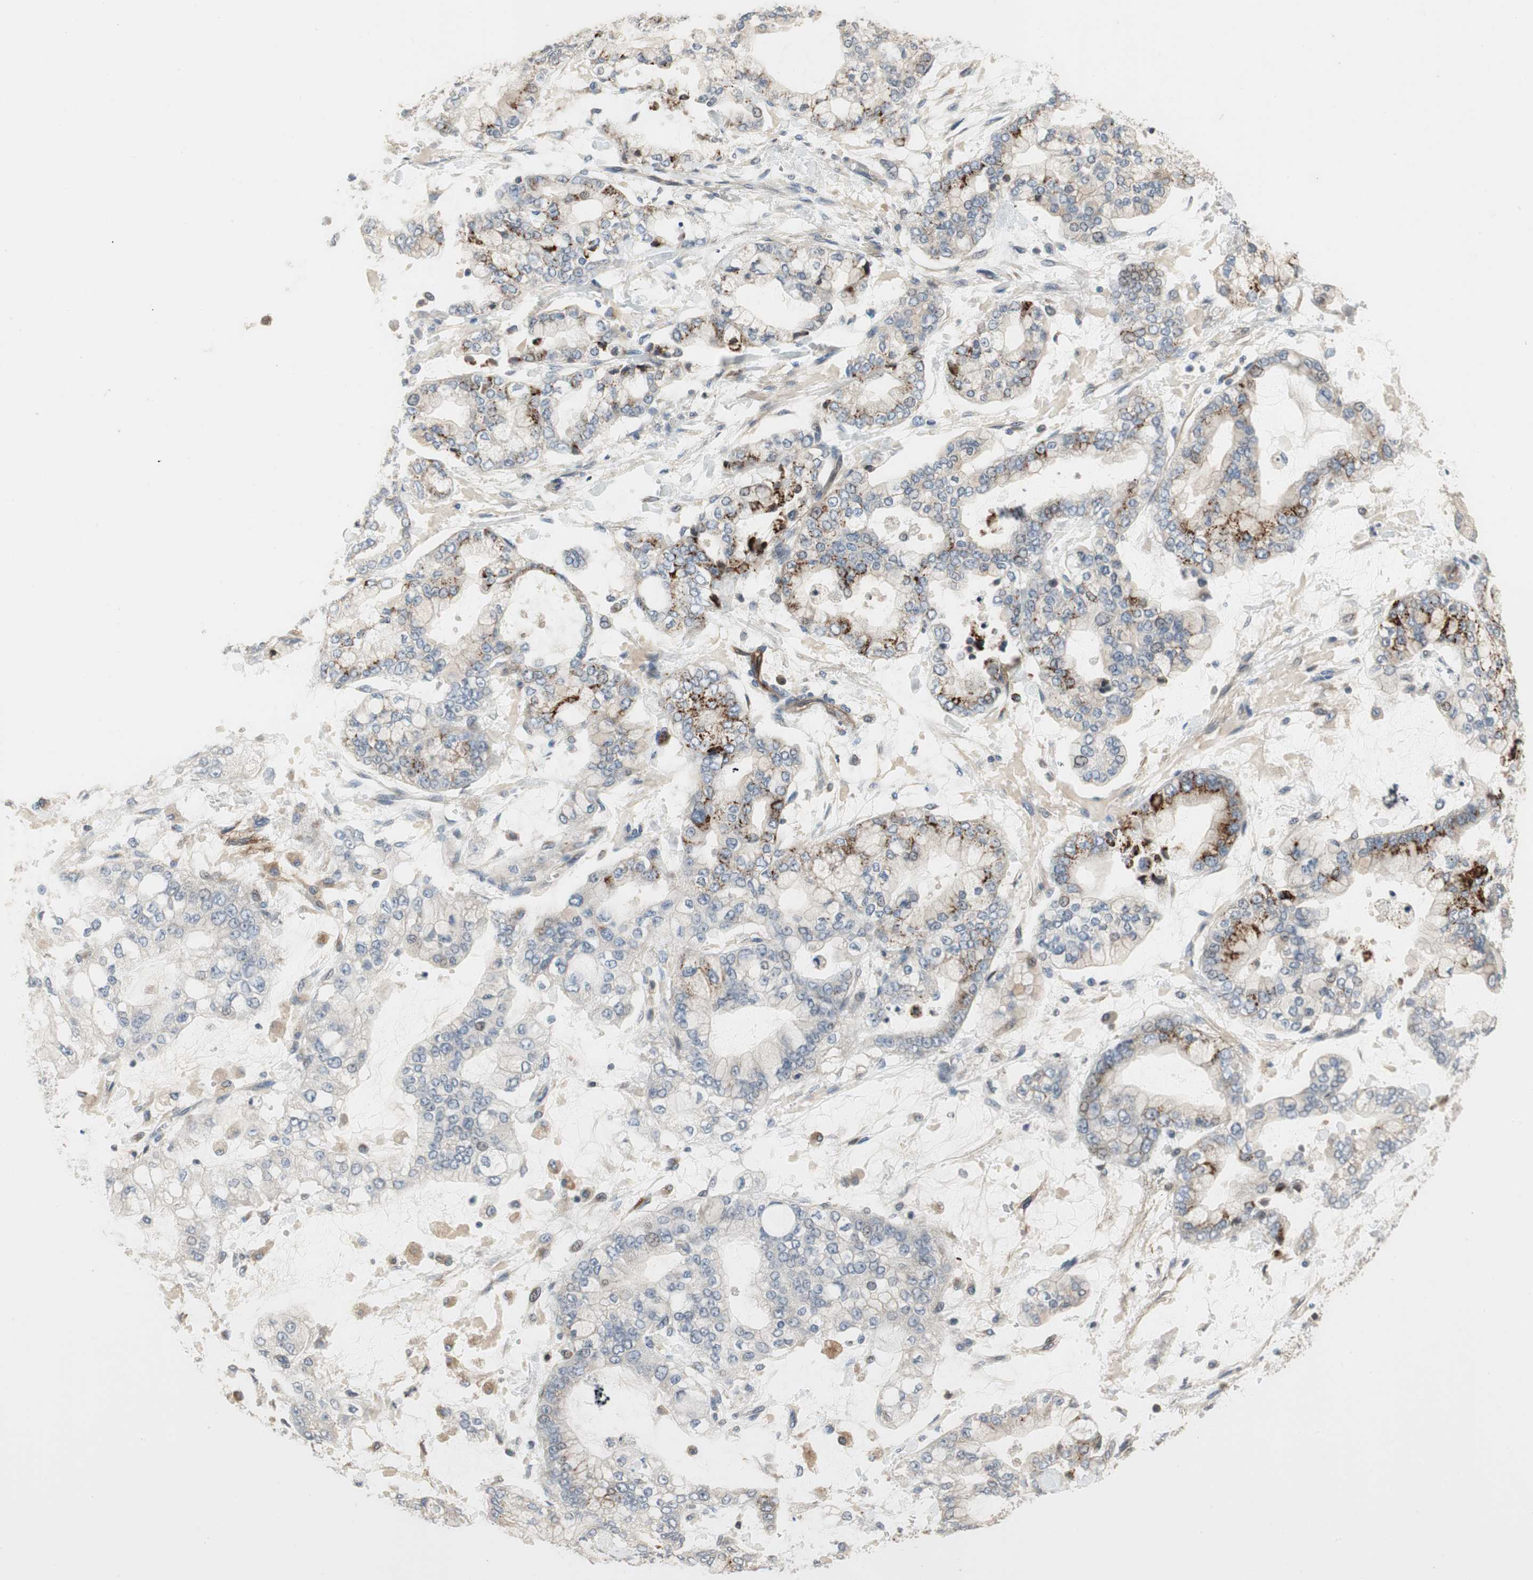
{"staining": {"intensity": "moderate", "quantity": "25%-75%", "location": "cytoplasmic/membranous"}, "tissue": "stomach cancer", "cell_type": "Tumor cells", "image_type": "cancer", "snomed": [{"axis": "morphology", "description": "Normal tissue, NOS"}, {"axis": "morphology", "description": "Adenocarcinoma, NOS"}, {"axis": "topography", "description": "Stomach, upper"}, {"axis": "topography", "description": "Stomach"}], "caption": "Stomach adenocarcinoma stained for a protein displays moderate cytoplasmic/membranous positivity in tumor cells. The protein is stained brown, and the nuclei are stained in blue (DAB (3,3'-diaminobenzidine) IHC with brightfield microscopy, high magnification).", "gene": "ALPL", "patient": {"sex": "male", "age": 76}}